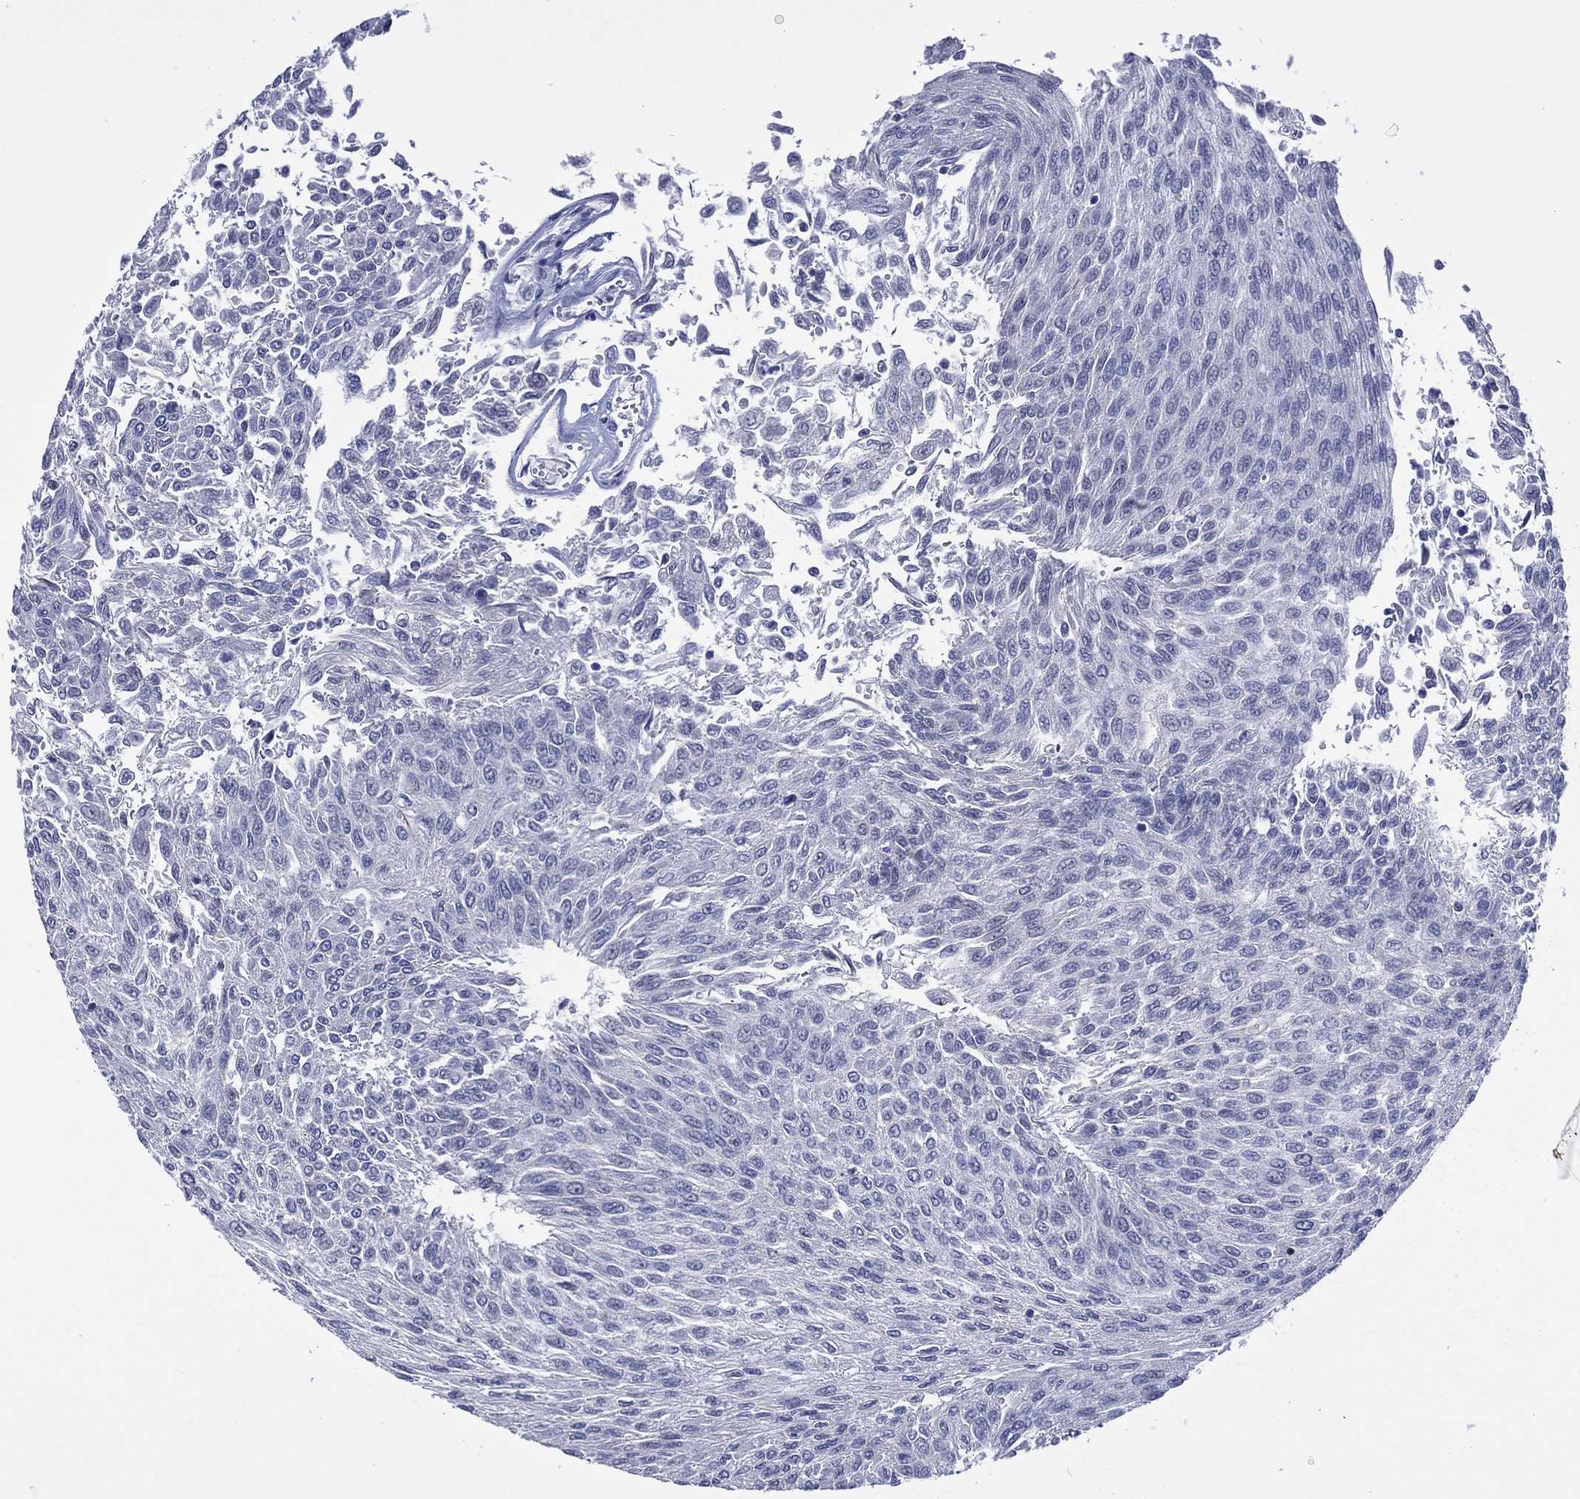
{"staining": {"intensity": "negative", "quantity": "none", "location": "none"}, "tissue": "urothelial cancer", "cell_type": "Tumor cells", "image_type": "cancer", "snomed": [{"axis": "morphology", "description": "Urothelial carcinoma, Low grade"}, {"axis": "topography", "description": "Urinary bladder"}], "caption": "A micrograph of human low-grade urothelial carcinoma is negative for staining in tumor cells.", "gene": "TRIM31", "patient": {"sex": "male", "age": 78}}